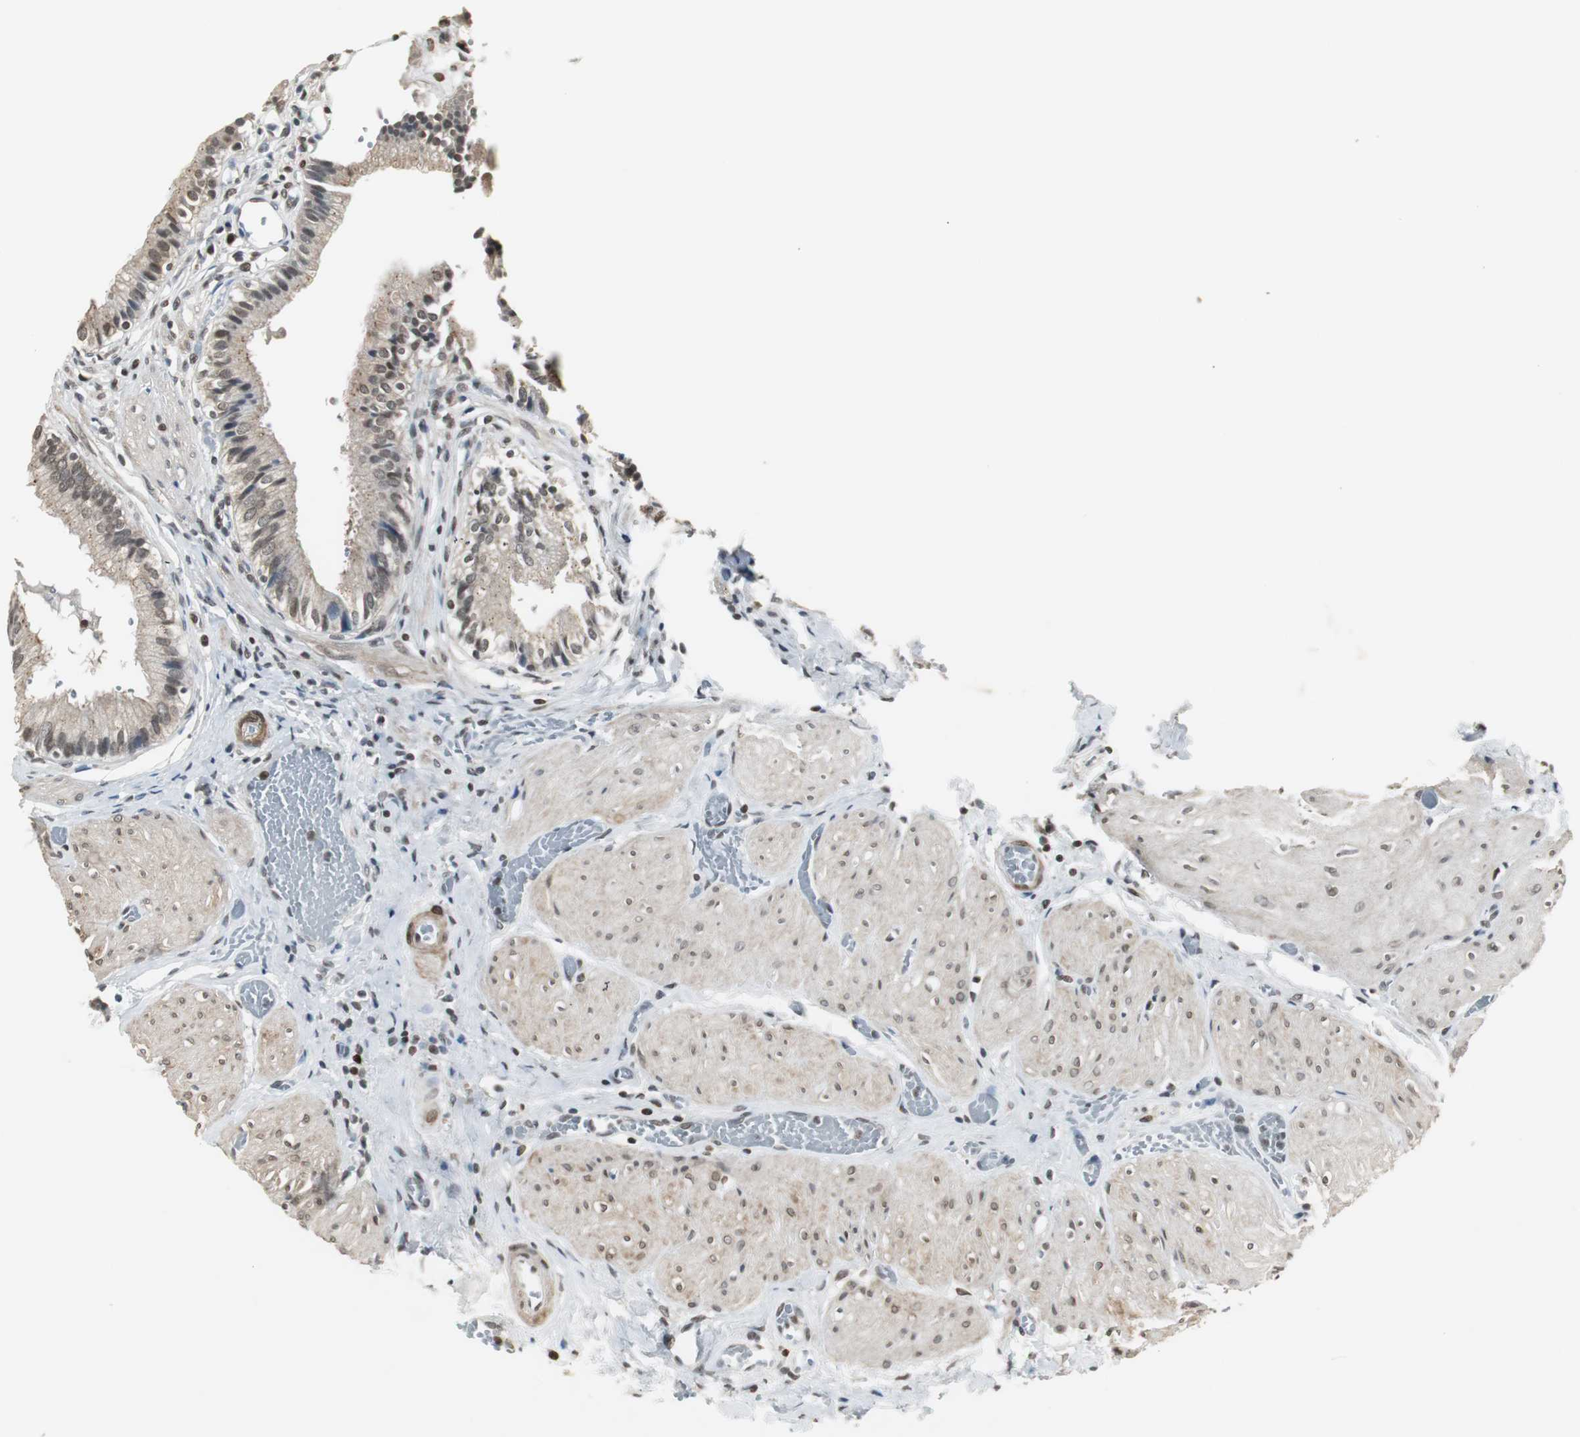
{"staining": {"intensity": "moderate", "quantity": ">75%", "location": "cytoplasmic/membranous,nuclear"}, "tissue": "gallbladder", "cell_type": "Glandular cells", "image_type": "normal", "snomed": [{"axis": "morphology", "description": "Normal tissue, NOS"}, {"axis": "topography", "description": "Gallbladder"}], "caption": "IHC micrograph of unremarkable gallbladder: human gallbladder stained using immunohistochemistry shows medium levels of moderate protein expression localized specifically in the cytoplasmic/membranous,nuclear of glandular cells, appearing as a cytoplasmic/membranous,nuclear brown color.", "gene": "MPG", "patient": {"sex": "male", "age": 65}}